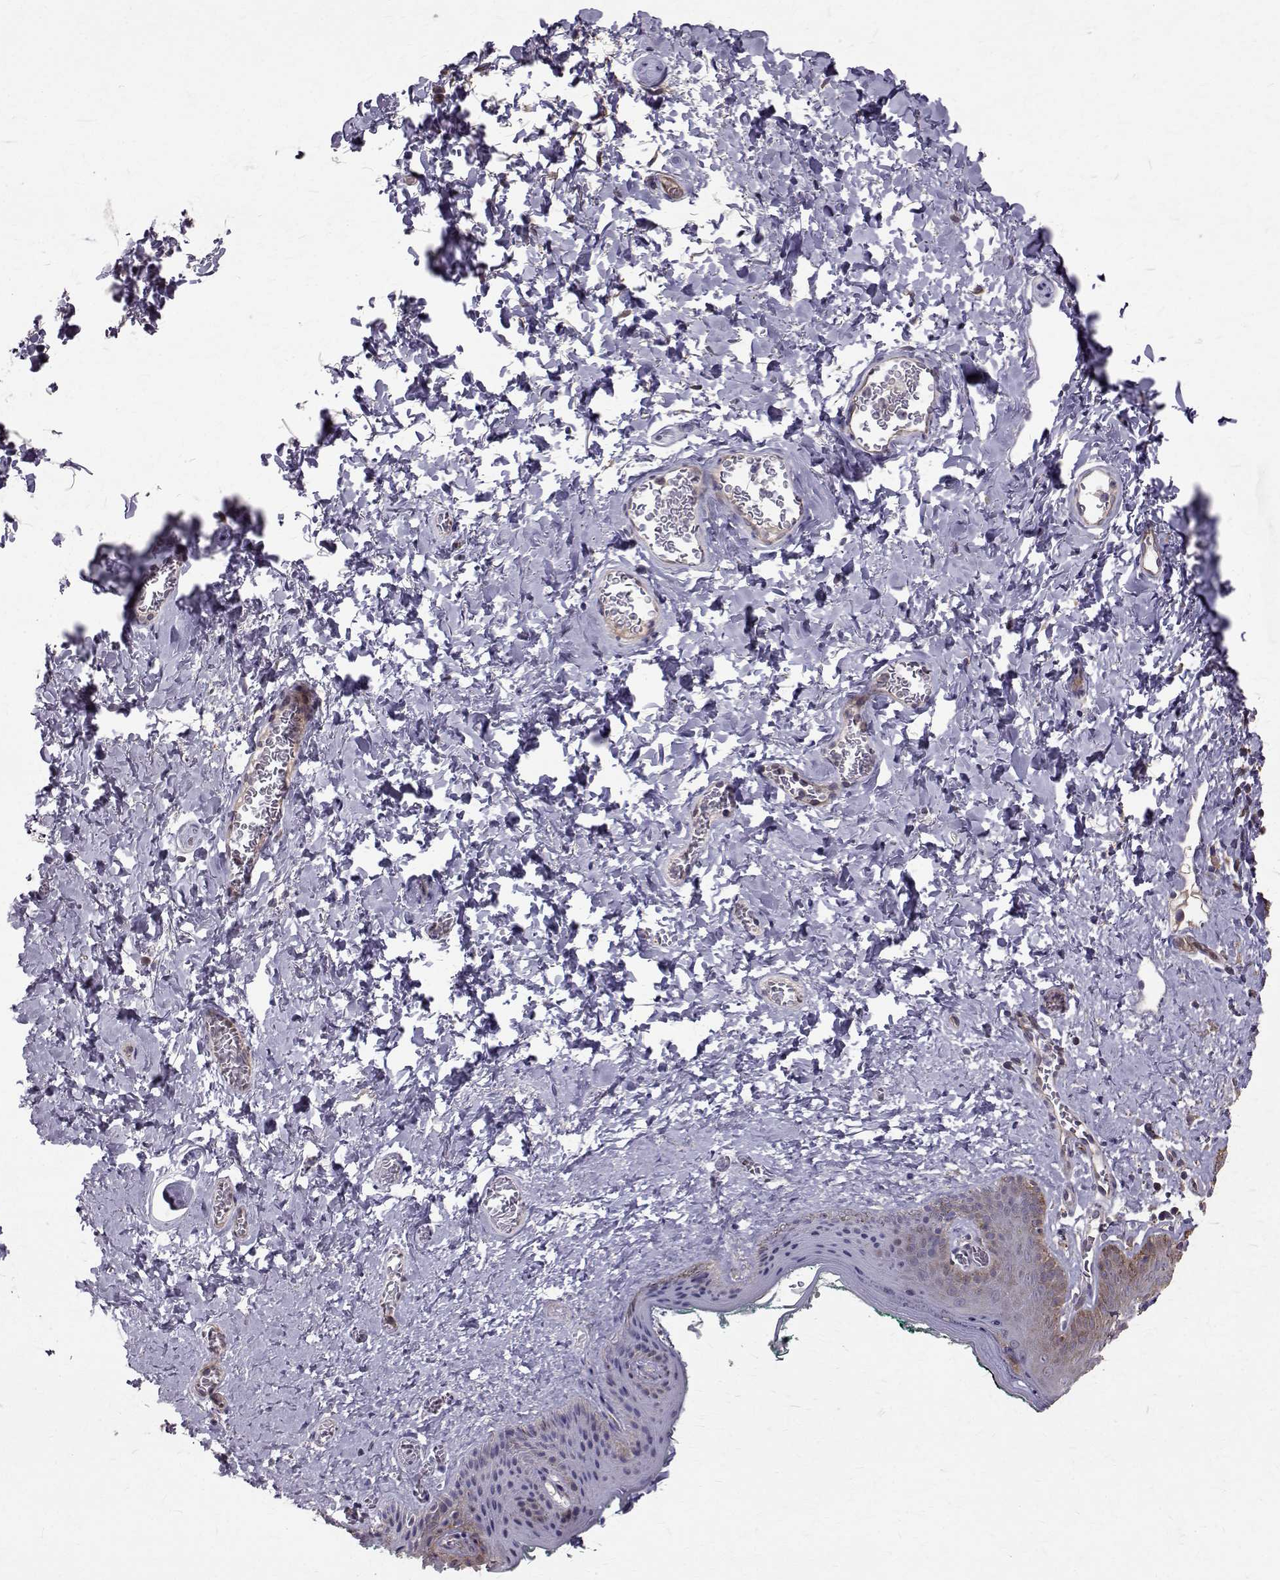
{"staining": {"intensity": "weak", "quantity": "25%-75%", "location": "cytoplasmic/membranous"}, "tissue": "skin", "cell_type": "Epidermal cells", "image_type": "normal", "snomed": [{"axis": "morphology", "description": "Normal tissue, NOS"}, {"axis": "topography", "description": "Vulva"}, {"axis": "topography", "description": "Peripheral nerve tissue"}], "caption": "Skin stained for a protein (brown) displays weak cytoplasmic/membranous positive expression in approximately 25%-75% of epidermal cells.", "gene": "FARSB", "patient": {"sex": "female", "age": 66}}